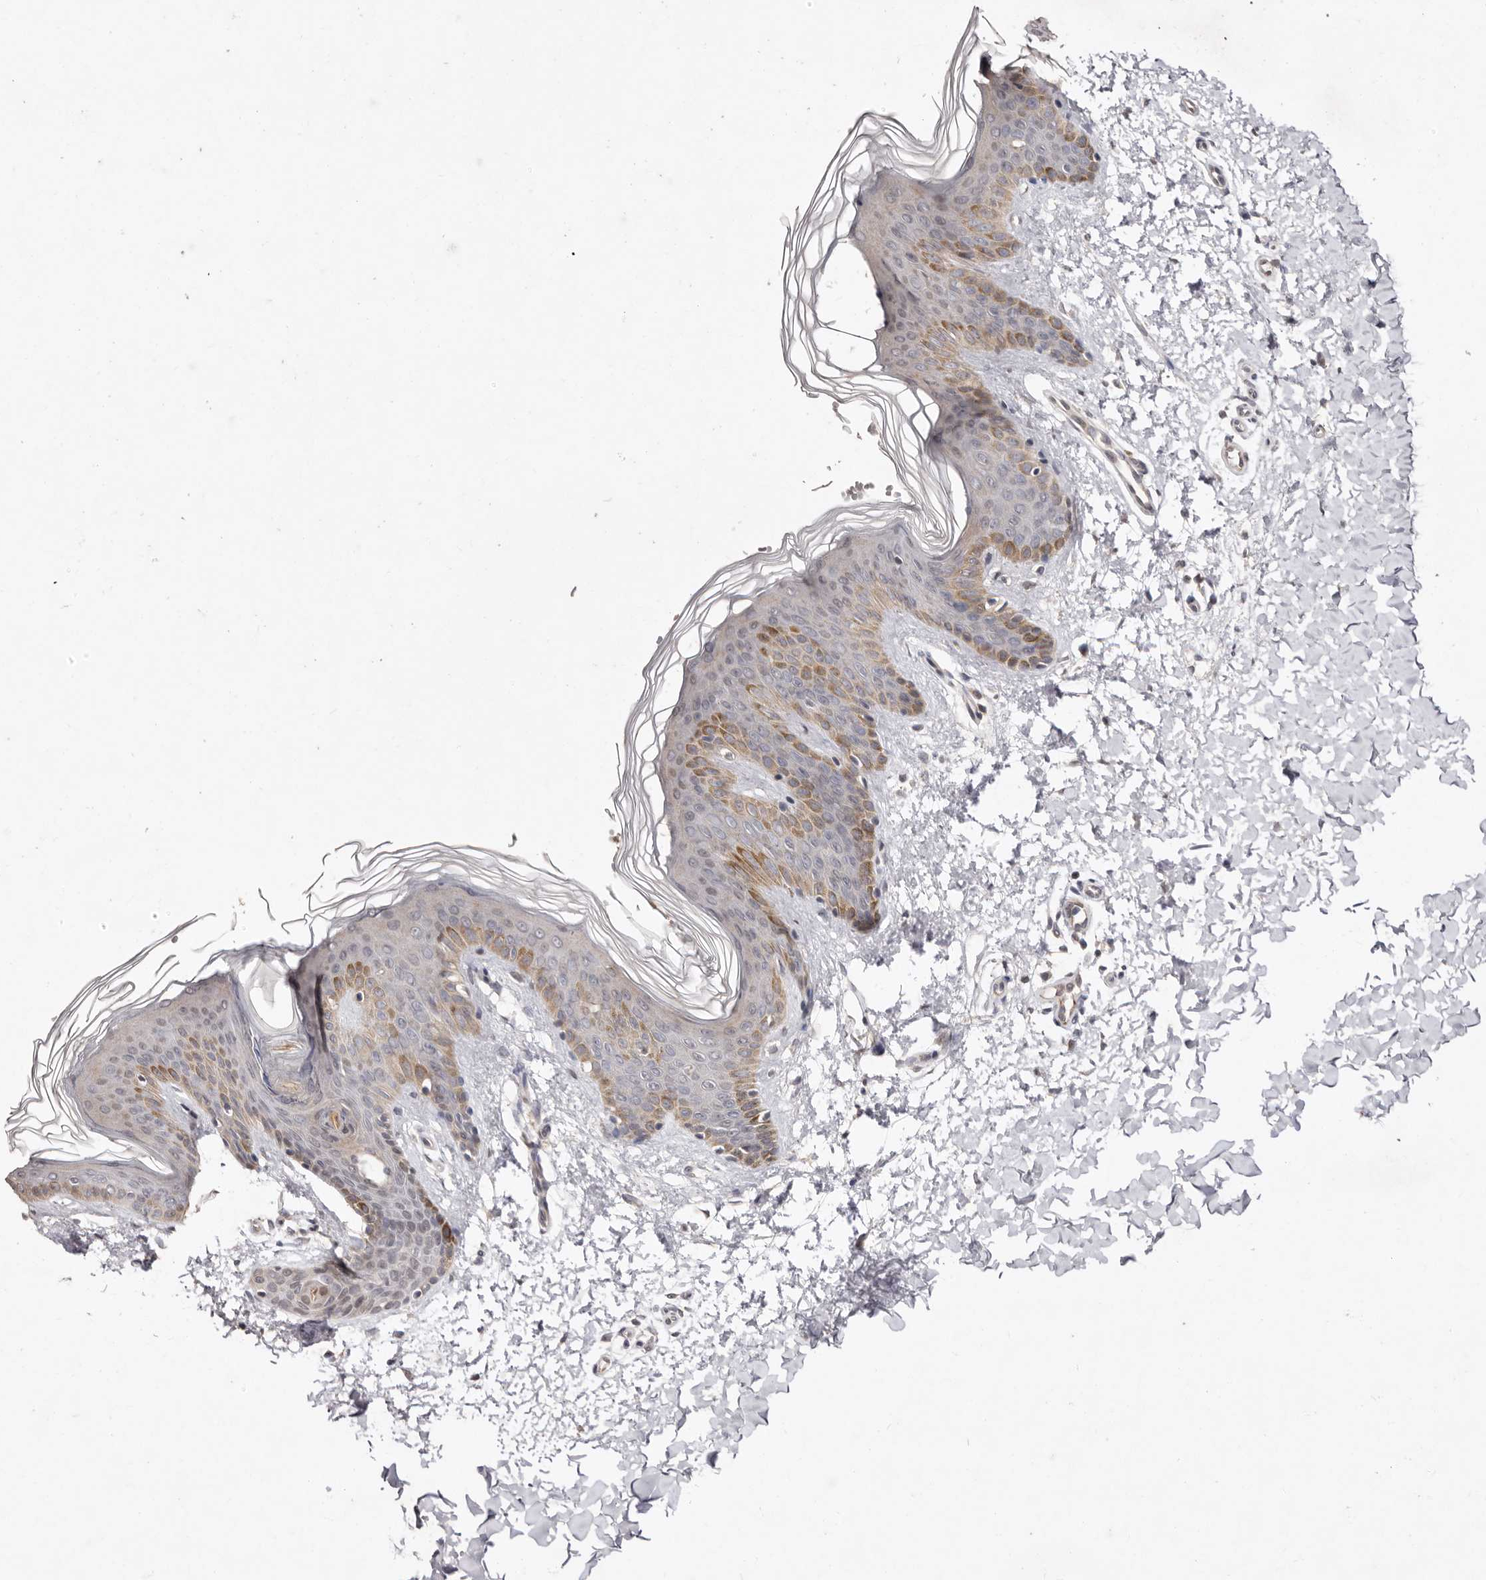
{"staining": {"intensity": "negative", "quantity": "none", "location": "none"}, "tissue": "skin", "cell_type": "Fibroblasts", "image_type": "normal", "snomed": [{"axis": "morphology", "description": "Normal tissue, NOS"}, {"axis": "morphology", "description": "Neoplasm, benign, NOS"}, {"axis": "topography", "description": "Skin"}, {"axis": "topography", "description": "Soft tissue"}], "caption": "Micrograph shows no significant protein staining in fibroblasts of unremarkable skin.", "gene": "SULT1E1", "patient": {"sex": "male", "age": 26}}